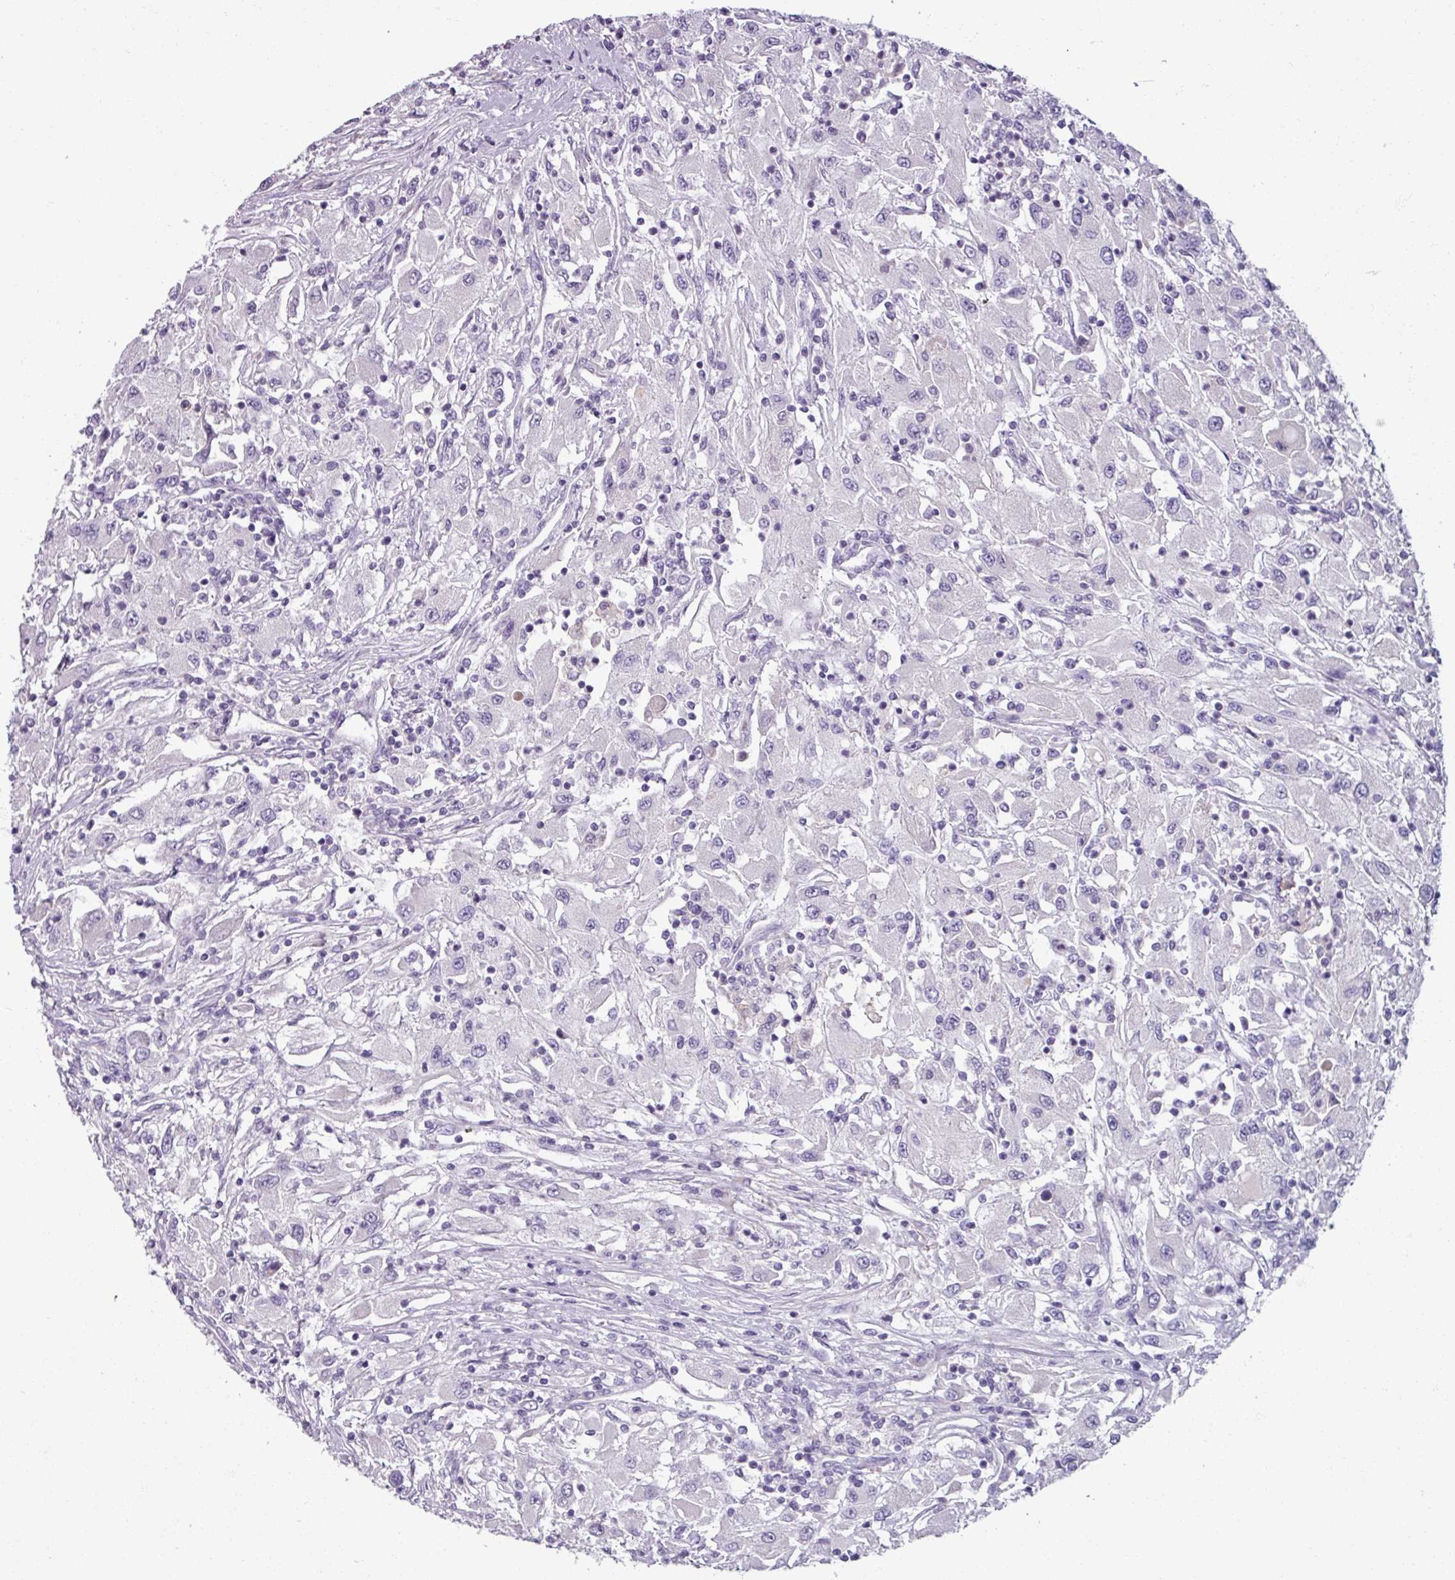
{"staining": {"intensity": "negative", "quantity": "none", "location": "none"}, "tissue": "renal cancer", "cell_type": "Tumor cells", "image_type": "cancer", "snomed": [{"axis": "morphology", "description": "Adenocarcinoma, NOS"}, {"axis": "topography", "description": "Kidney"}], "caption": "Tumor cells show no significant expression in adenocarcinoma (renal).", "gene": "SMIM11", "patient": {"sex": "female", "age": 67}}